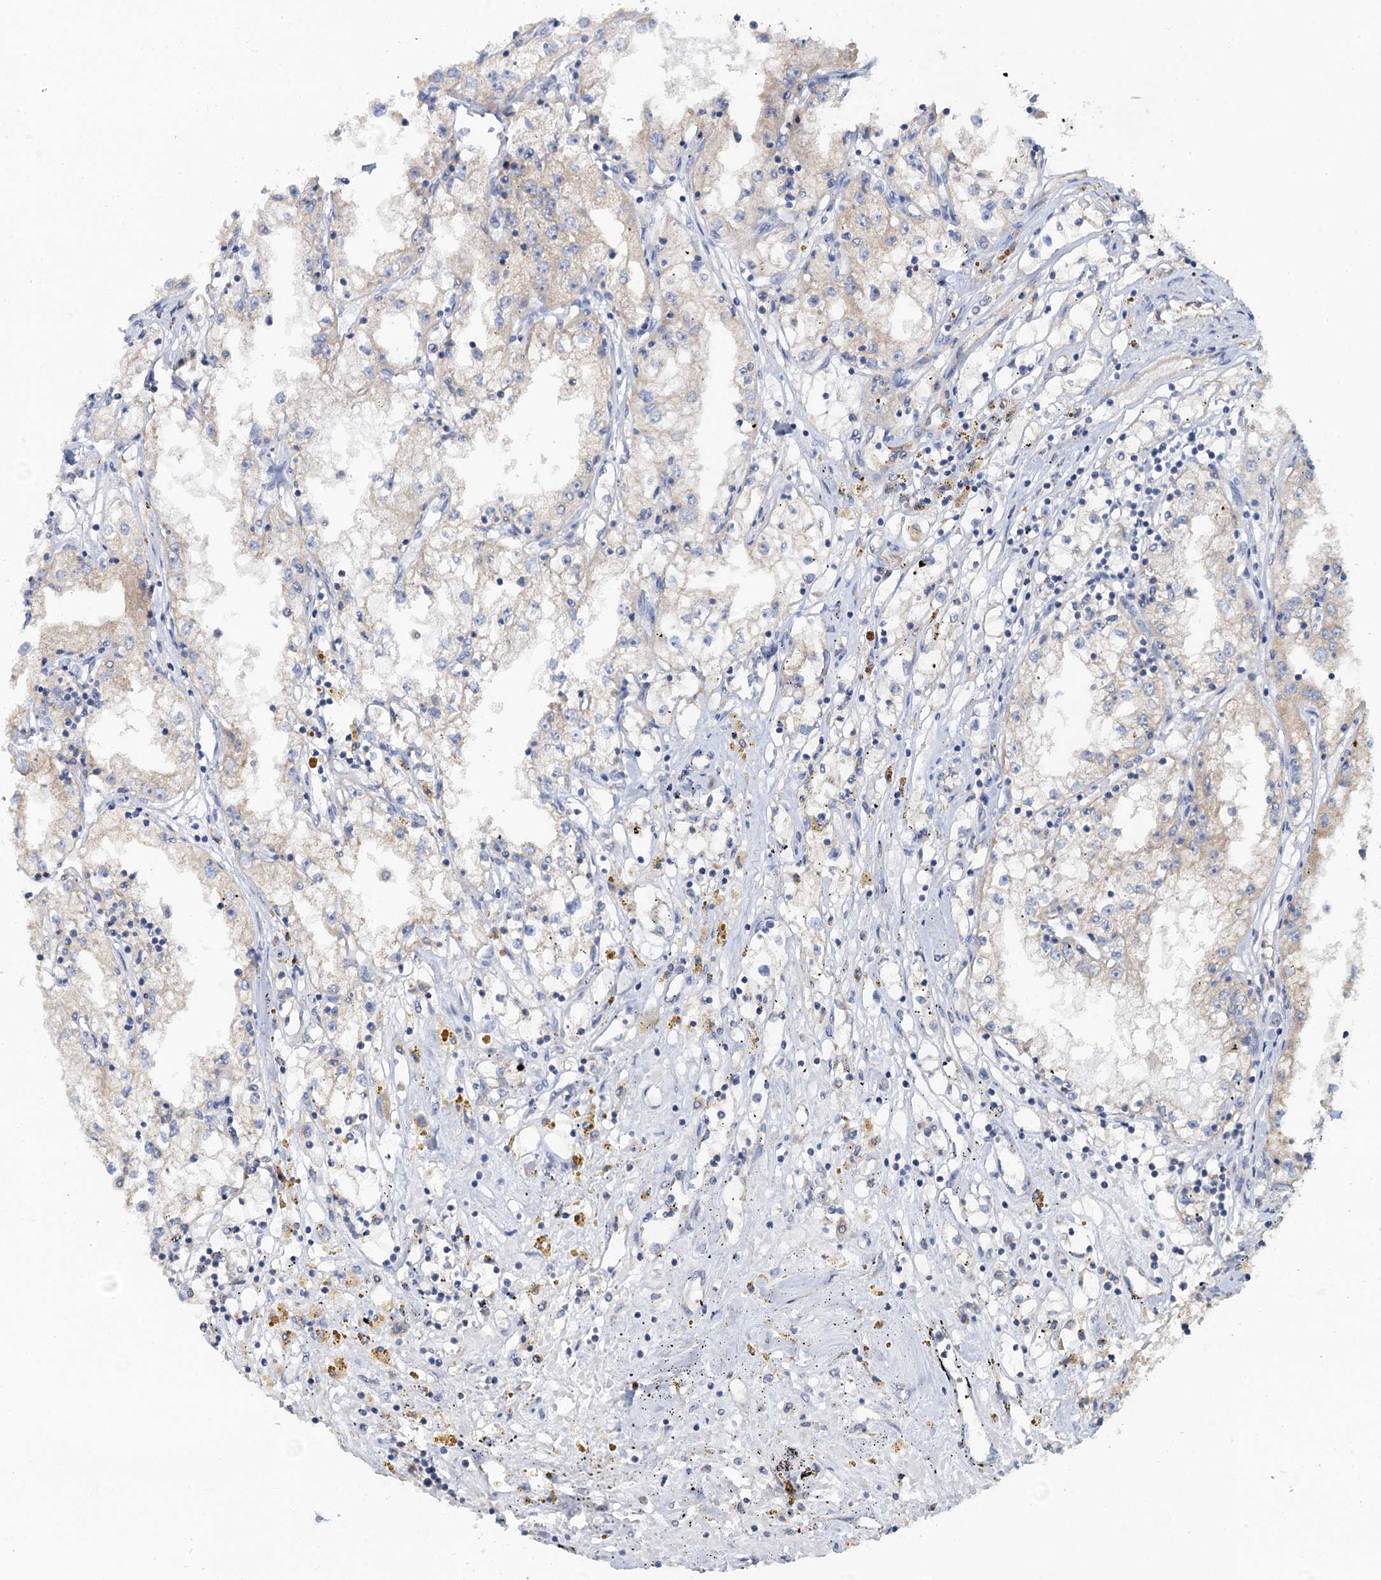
{"staining": {"intensity": "negative", "quantity": "none", "location": "none"}, "tissue": "renal cancer", "cell_type": "Tumor cells", "image_type": "cancer", "snomed": [{"axis": "morphology", "description": "Adenocarcinoma, NOS"}, {"axis": "topography", "description": "Kidney"}], "caption": "High power microscopy micrograph of an immunohistochemistry micrograph of renal cancer (adenocarcinoma), revealing no significant expression in tumor cells.", "gene": "PLLP", "patient": {"sex": "male", "age": 56}}